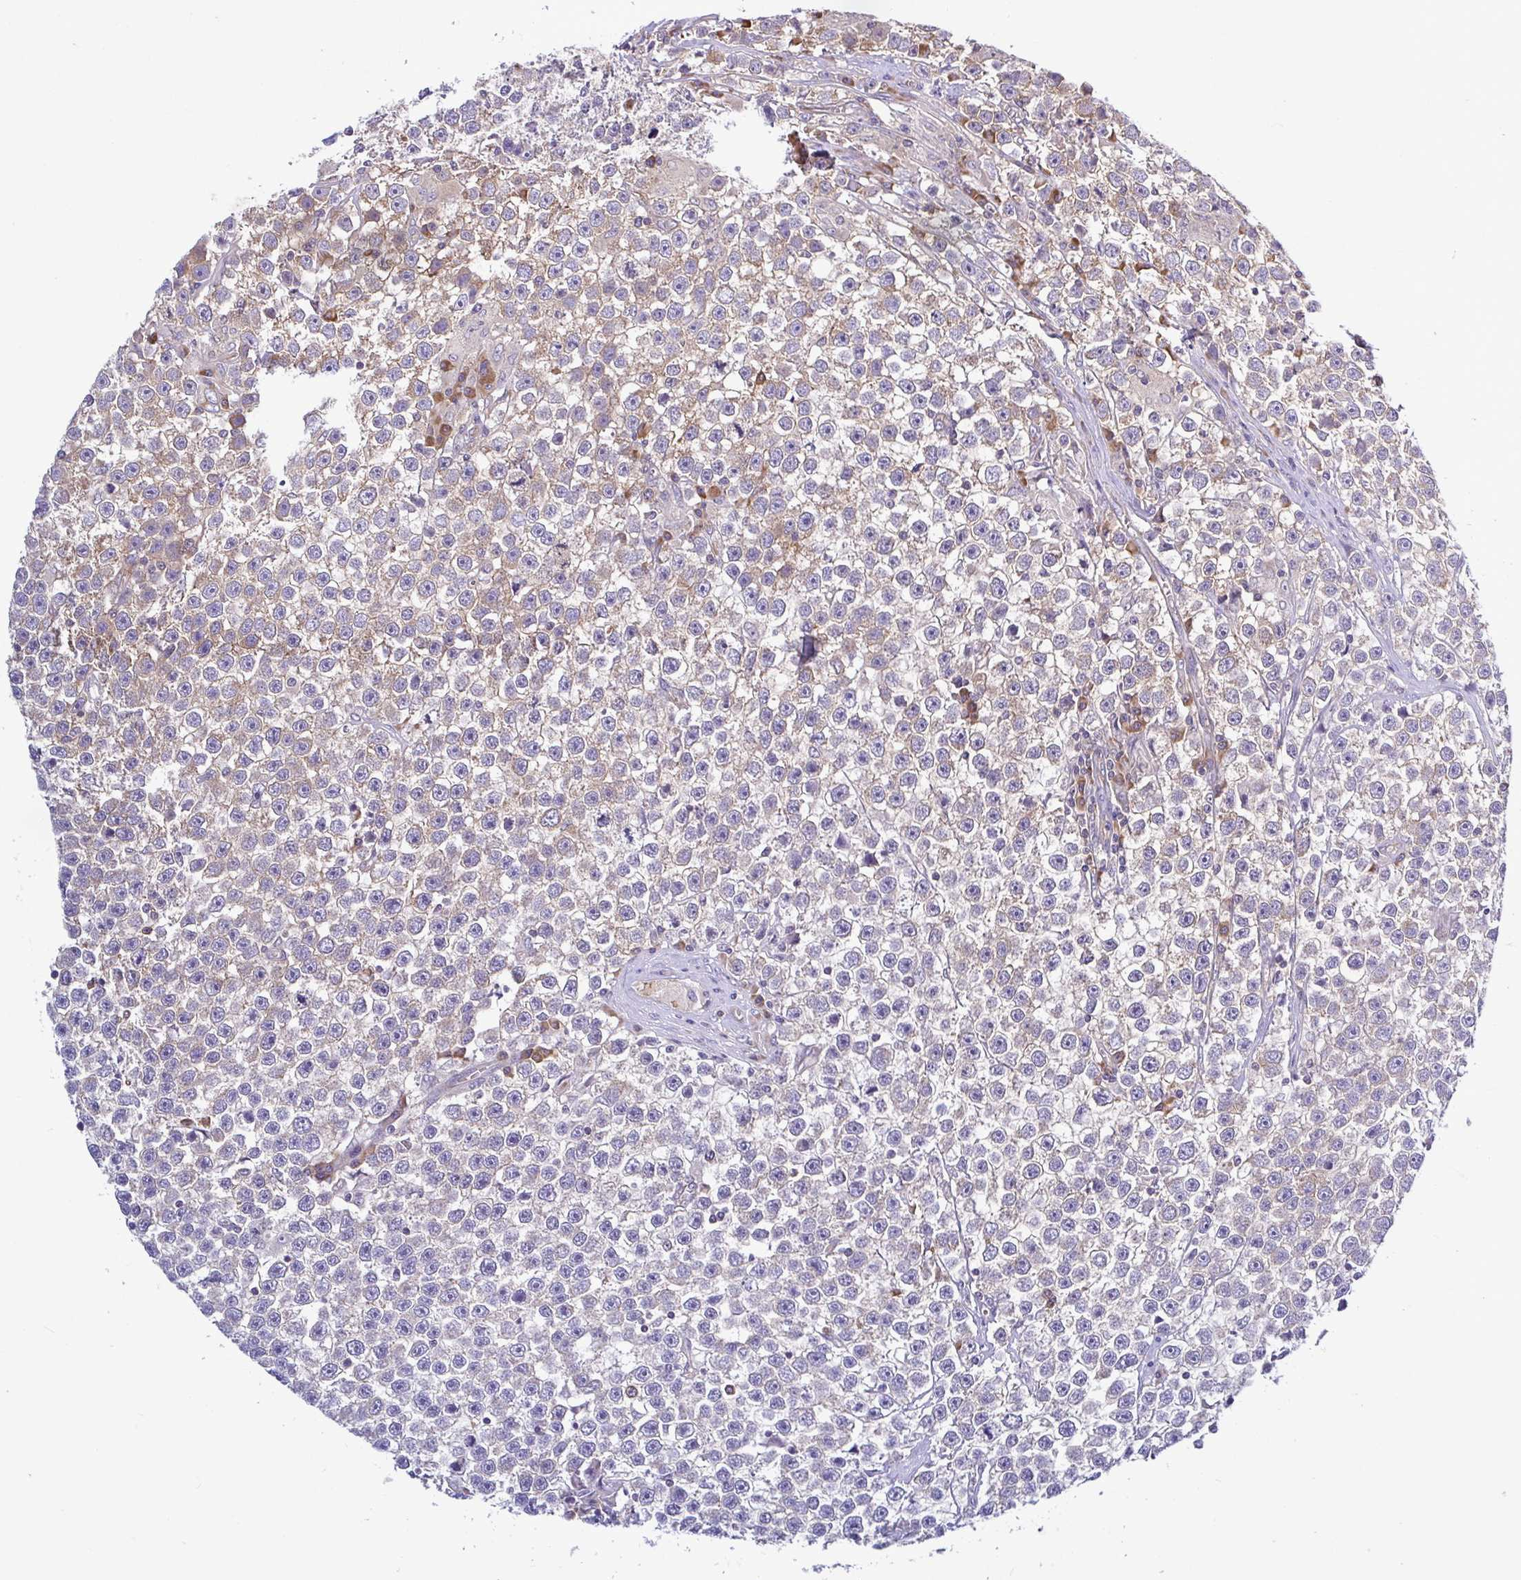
{"staining": {"intensity": "weak", "quantity": "25%-75%", "location": "cytoplasmic/membranous"}, "tissue": "testis cancer", "cell_type": "Tumor cells", "image_type": "cancer", "snomed": [{"axis": "morphology", "description": "Seminoma, NOS"}, {"axis": "topography", "description": "Testis"}], "caption": "Brown immunohistochemical staining in testis seminoma shows weak cytoplasmic/membranous staining in approximately 25%-75% of tumor cells.", "gene": "LARS1", "patient": {"sex": "male", "age": 31}}